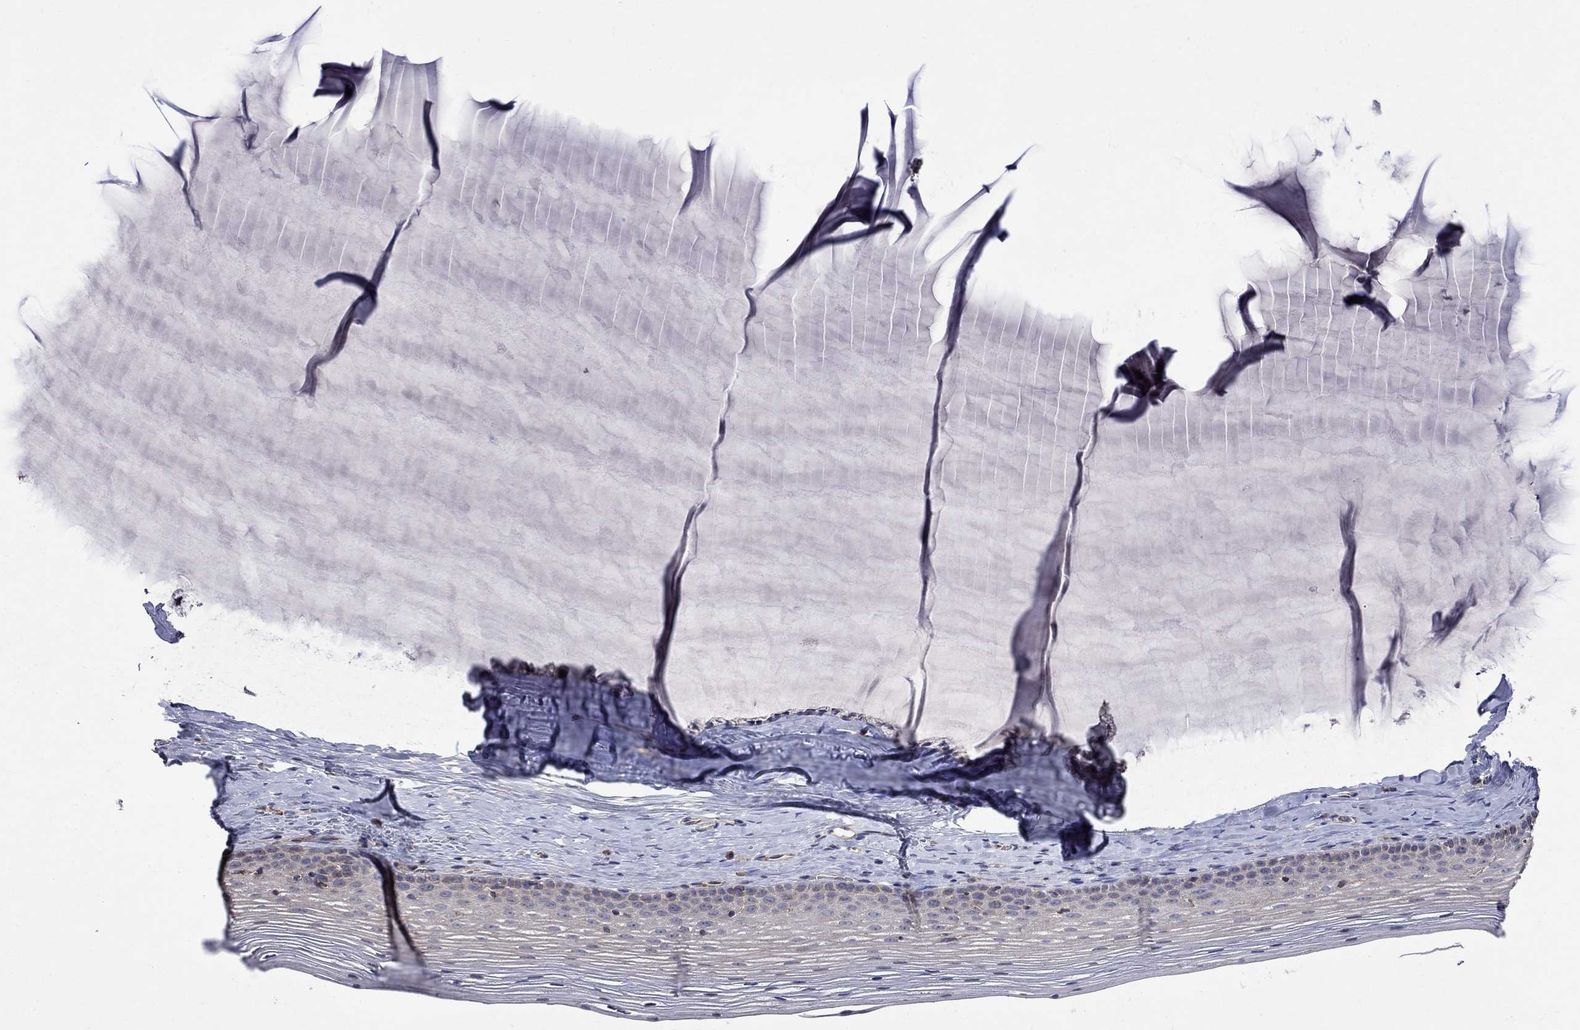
{"staining": {"intensity": "negative", "quantity": "none", "location": "none"}, "tissue": "cervix", "cell_type": "Glandular cells", "image_type": "normal", "snomed": [{"axis": "morphology", "description": "Normal tissue, NOS"}, {"axis": "topography", "description": "Cervix"}], "caption": "Glandular cells are negative for protein expression in benign human cervix. (Brightfield microscopy of DAB IHC at high magnification).", "gene": "ABI3", "patient": {"sex": "female", "age": 40}}